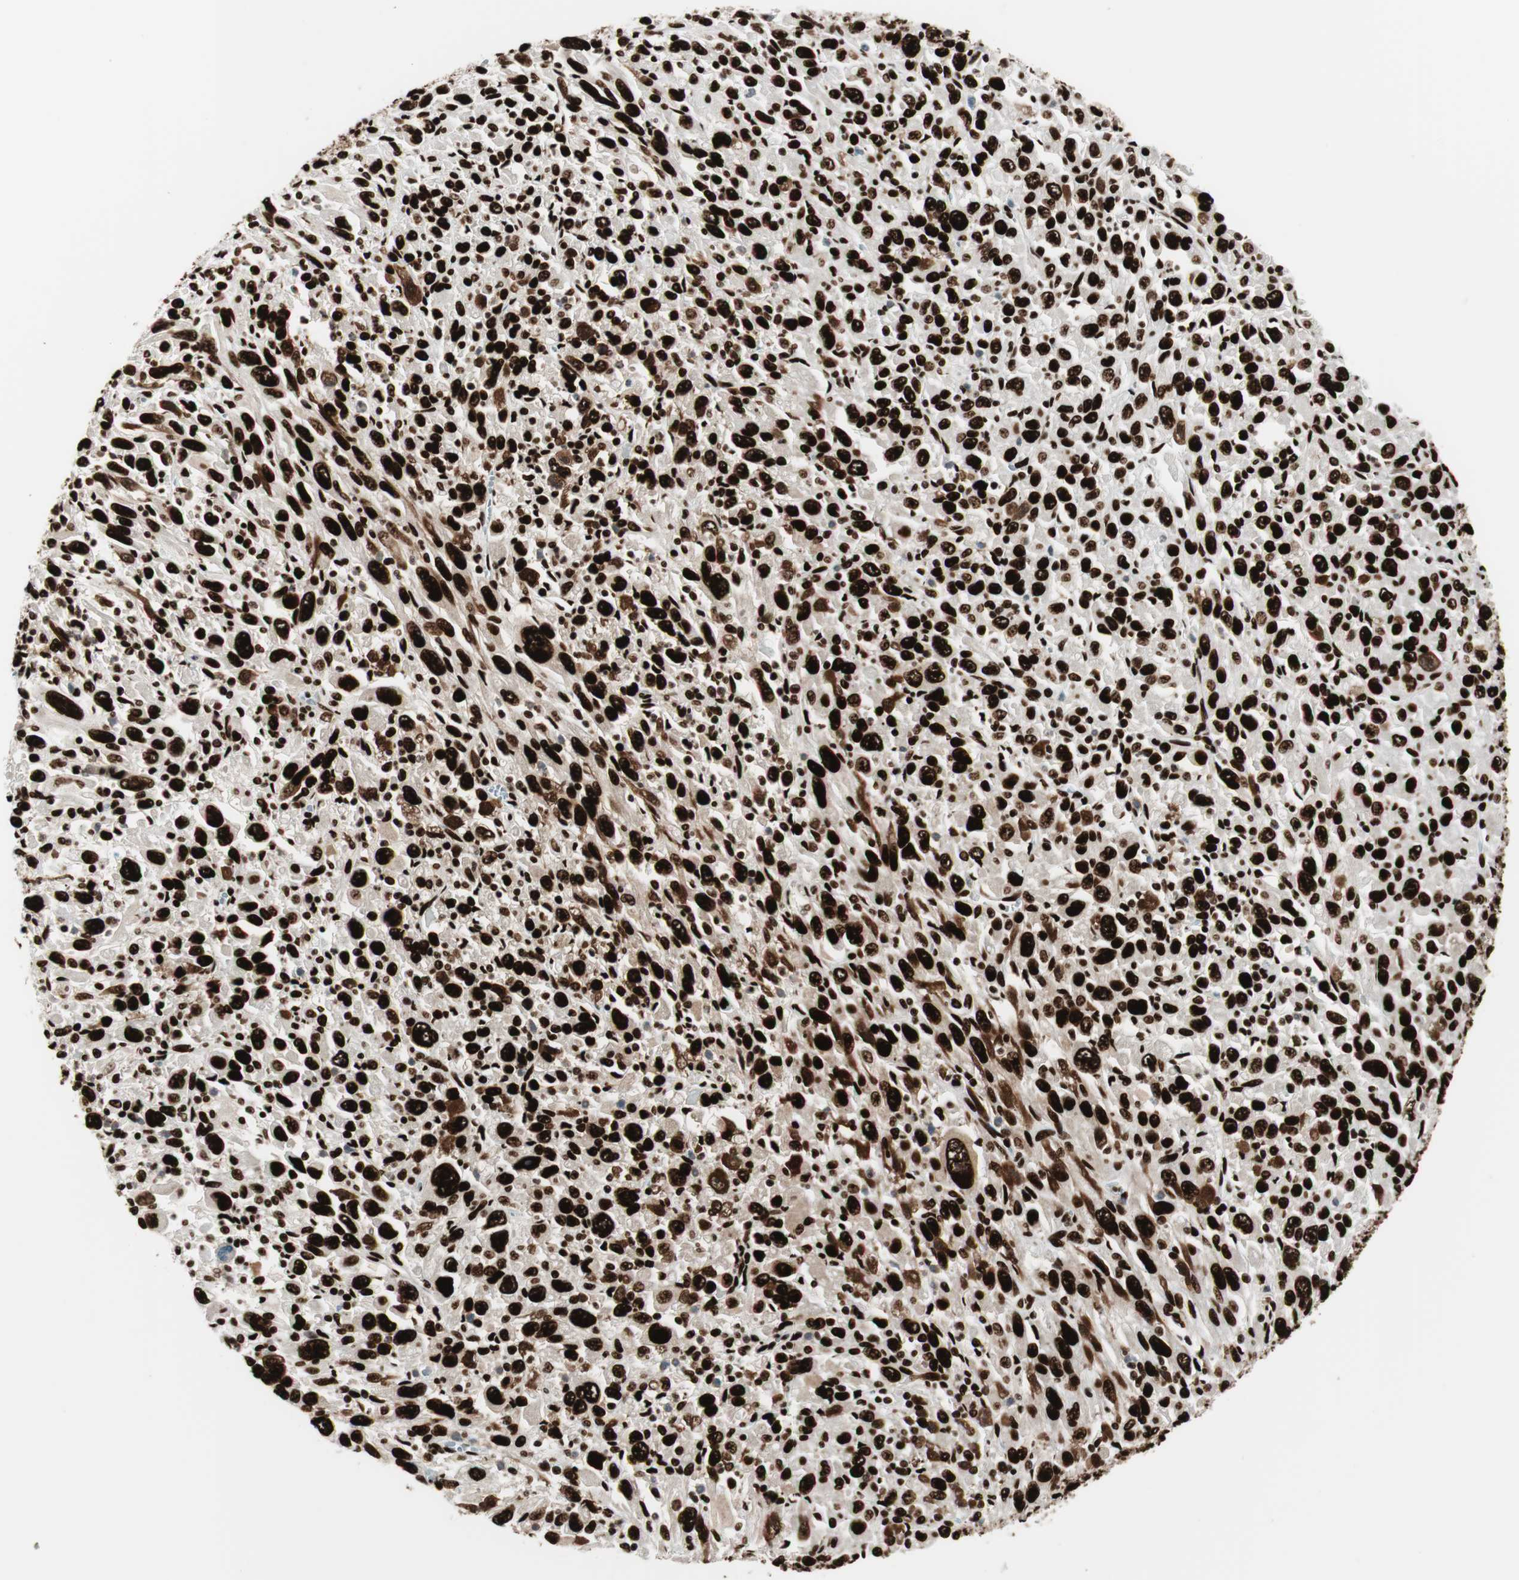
{"staining": {"intensity": "strong", "quantity": ">75%", "location": "nuclear"}, "tissue": "melanoma", "cell_type": "Tumor cells", "image_type": "cancer", "snomed": [{"axis": "morphology", "description": "Malignant melanoma, Metastatic site"}, {"axis": "topography", "description": "Skin"}], "caption": "Malignant melanoma (metastatic site) stained with a brown dye demonstrates strong nuclear positive positivity in about >75% of tumor cells.", "gene": "PSME3", "patient": {"sex": "female", "age": 56}}